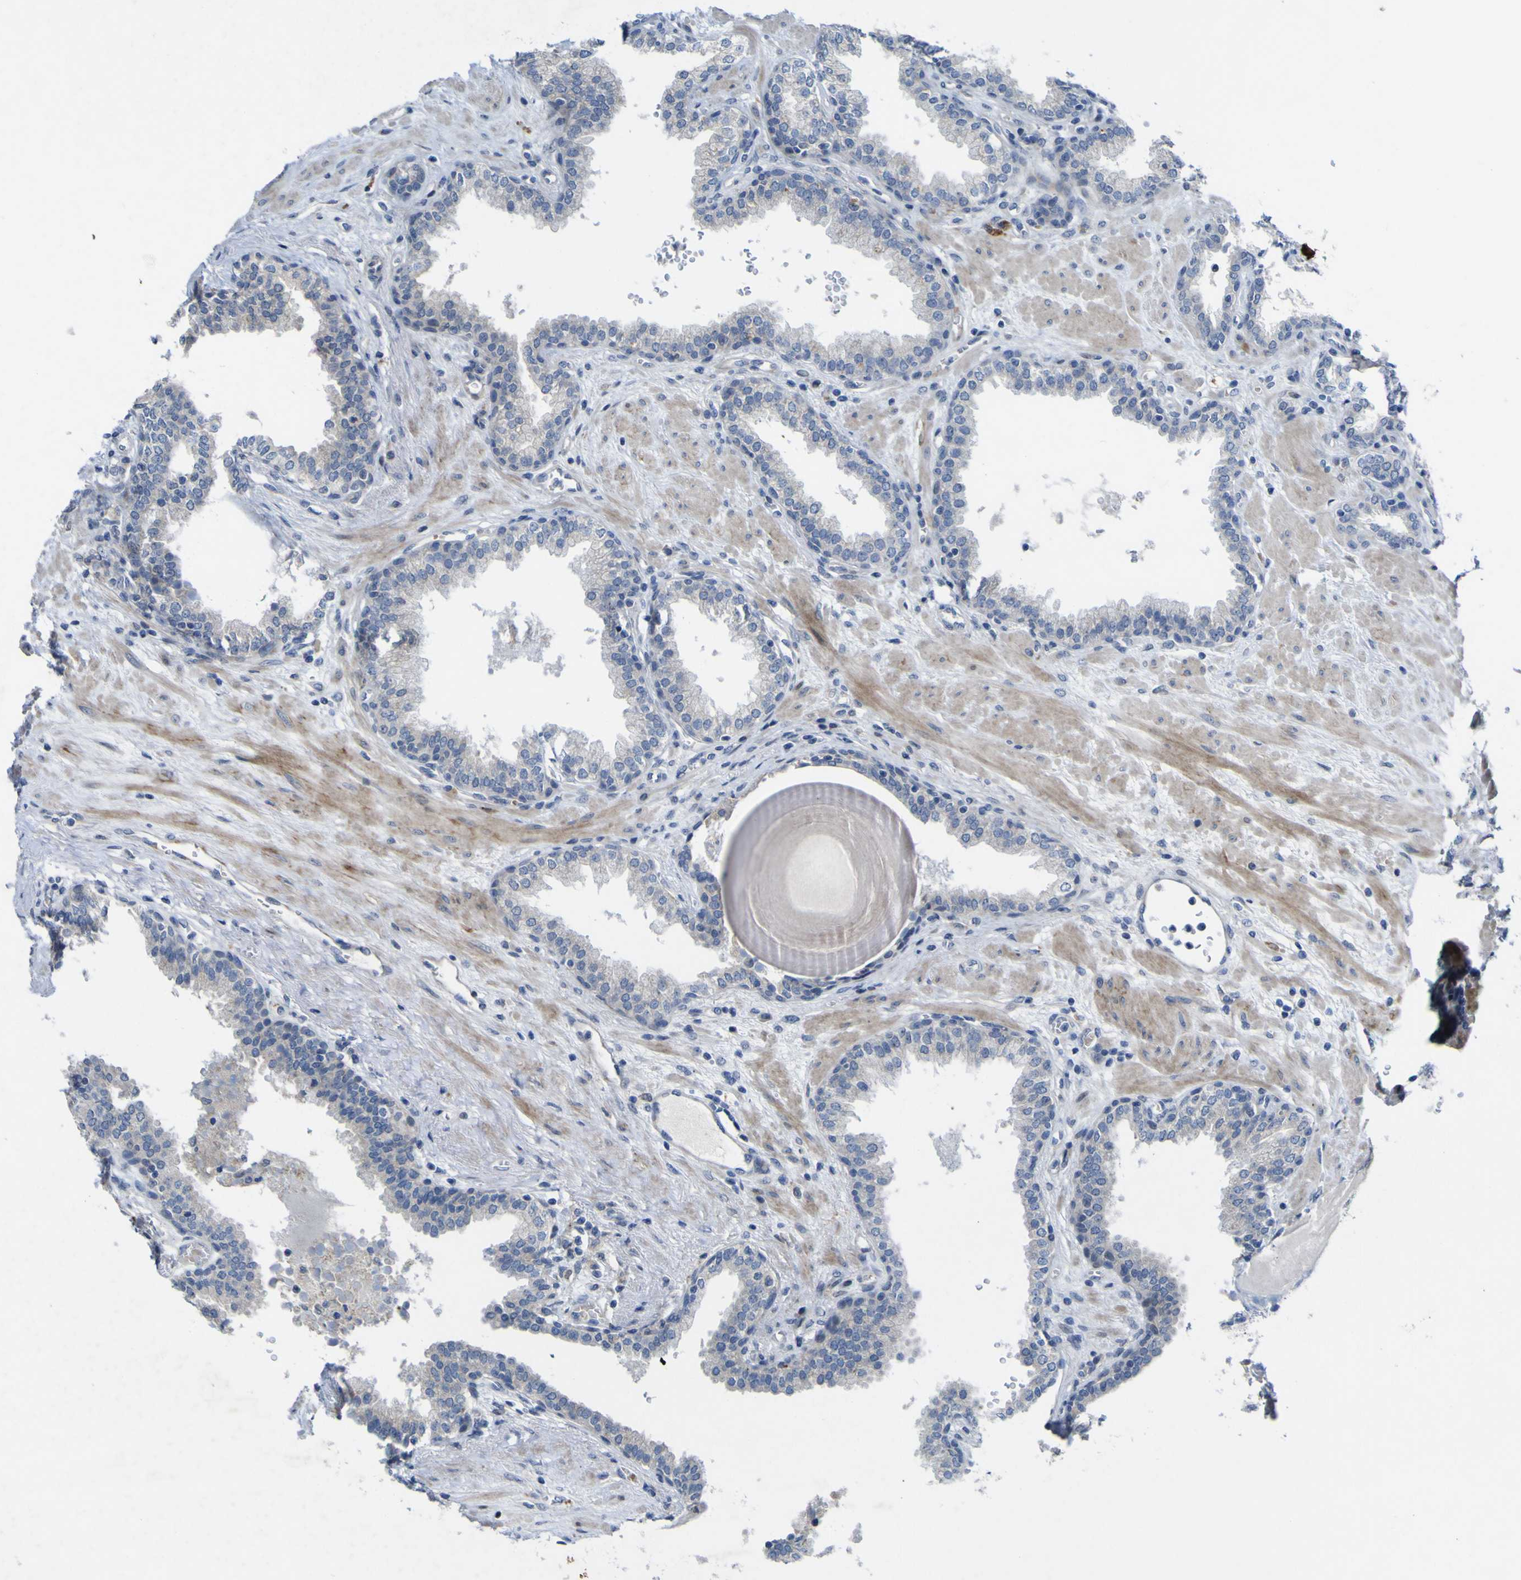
{"staining": {"intensity": "negative", "quantity": "none", "location": "none"}, "tissue": "prostate", "cell_type": "Glandular cells", "image_type": "normal", "snomed": [{"axis": "morphology", "description": "Normal tissue, NOS"}, {"axis": "topography", "description": "Prostate"}], "caption": "This is a micrograph of immunohistochemistry (IHC) staining of benign prostate, which shows no expression in glandular cells. (Immunohistochemistry (ihc), brightfield microscopy, high magnification).", "gene": "NAV1", "patient": {"sex": "male", "age": 51}}